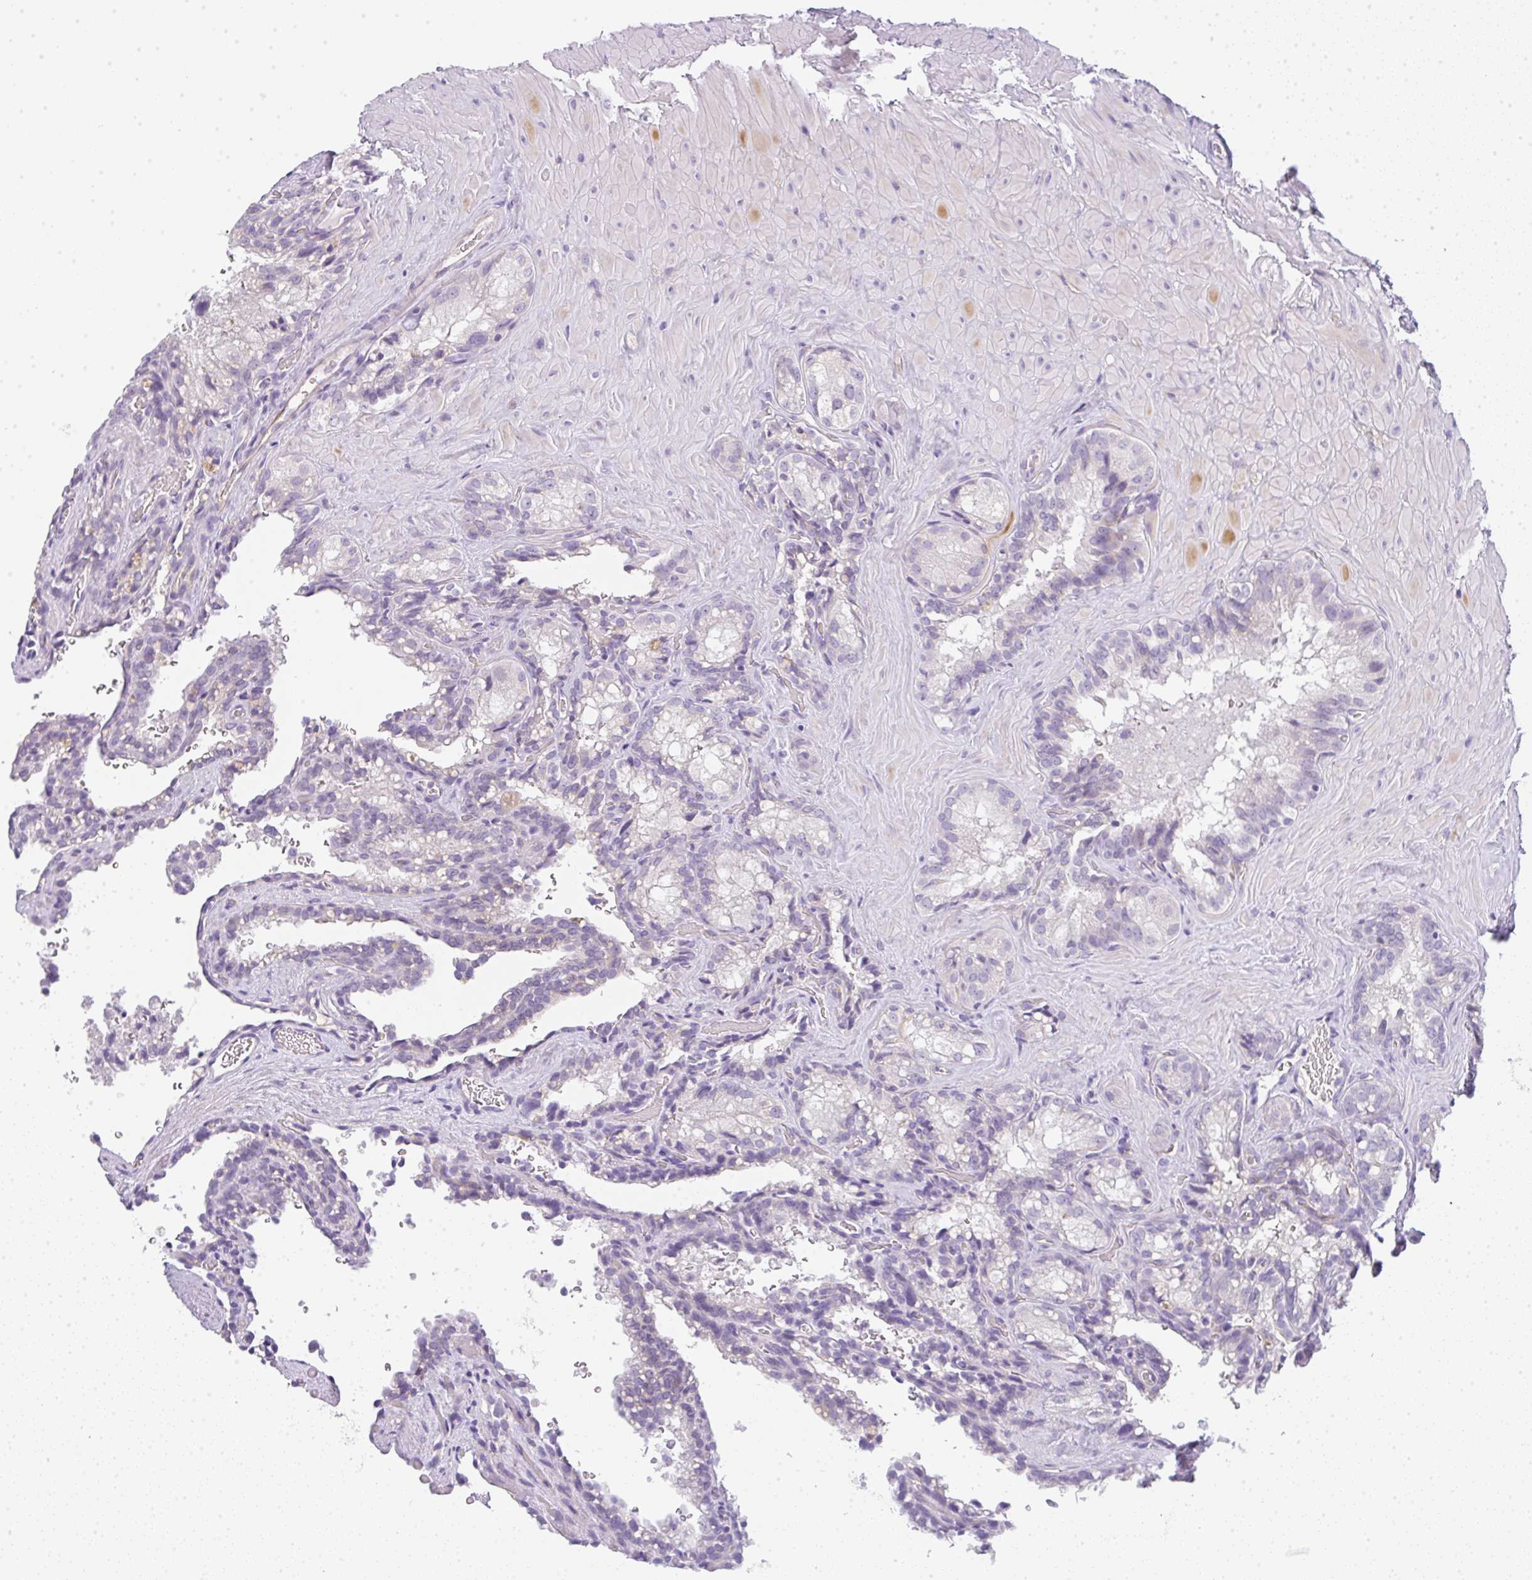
{"staining": {"intensity": "negative", "quantity": "none", "location": "none"}, "tissue": "seminal vesicle", "cell_type": "Glandular cells", "image_type": "normal", "snomed": [{"axis": "morphology", "description": "Normal tissue, NOS"}, {"axis": "topography", "description": "Seminal veicle"}], "caption": "Immunohistochemistry (IHC) photomicrograph of normal seminal vesicle: seminal vesicle stained with DAB displays no significant protein expression in glandular cells.", "gene": "LPAR4", "patient": {"sex": "male", "age": 47}}